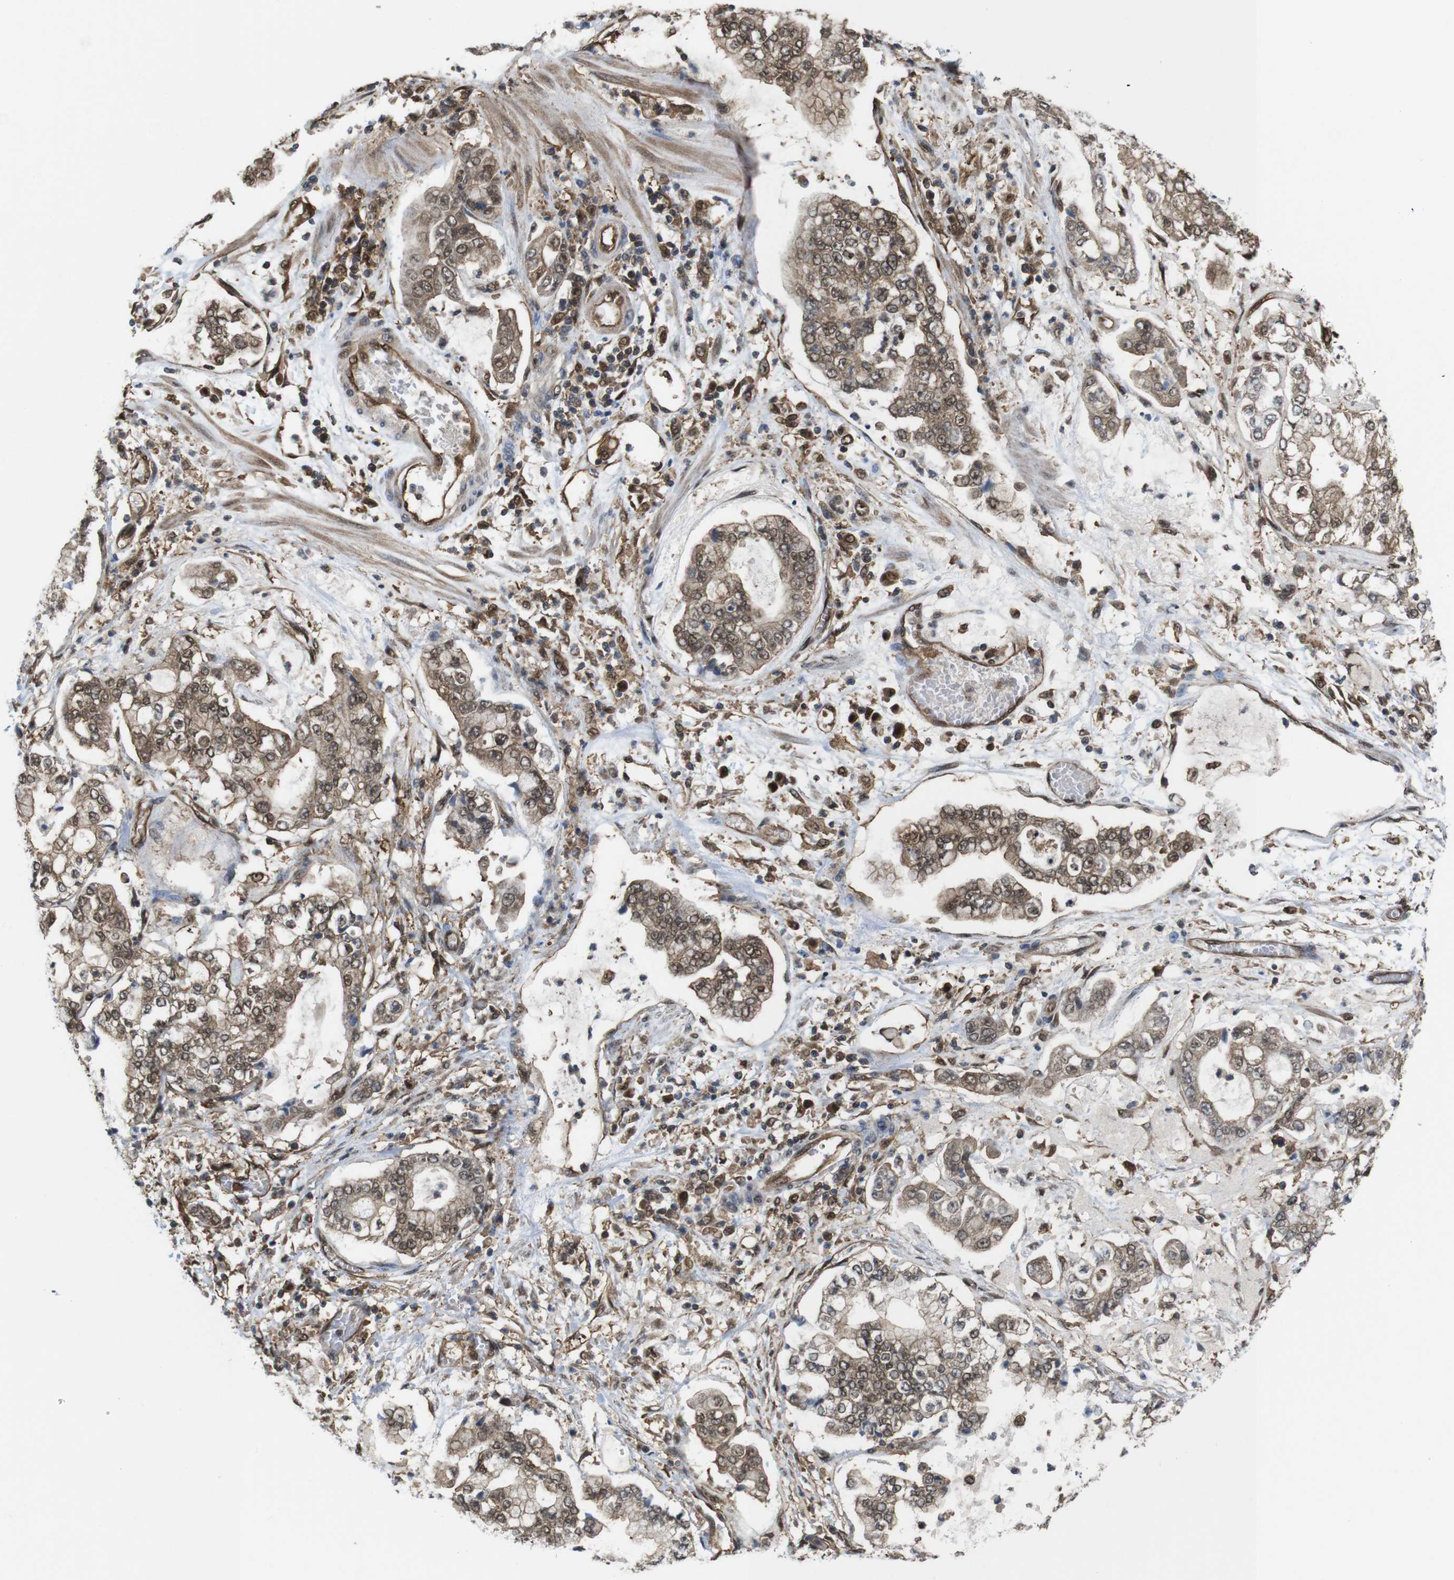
{"staining": {"intensity": "moderate", "quantity": ">75%", "location": "cytoplasmic/membranous,nuclear"}, "tissue": "stomach cancer", "cell_type": "Tumor cells", "image_type": "cancer", "snomed": [{"axis": "morphology", "description": "Adenocarcinoma, NOS"}, {"axis": "topography", "description": "Stomach"}], "caption": "Stomach cancer (adenocarcinoma) stained for a protein demonstrates moderate cytoplasmic/membranous and nuclear positivity in tumor cells. (IHC, brightfield microscopy, high magnification).", "gene": "YWHAG", "patient": {"sex": "male", "age": 76}}